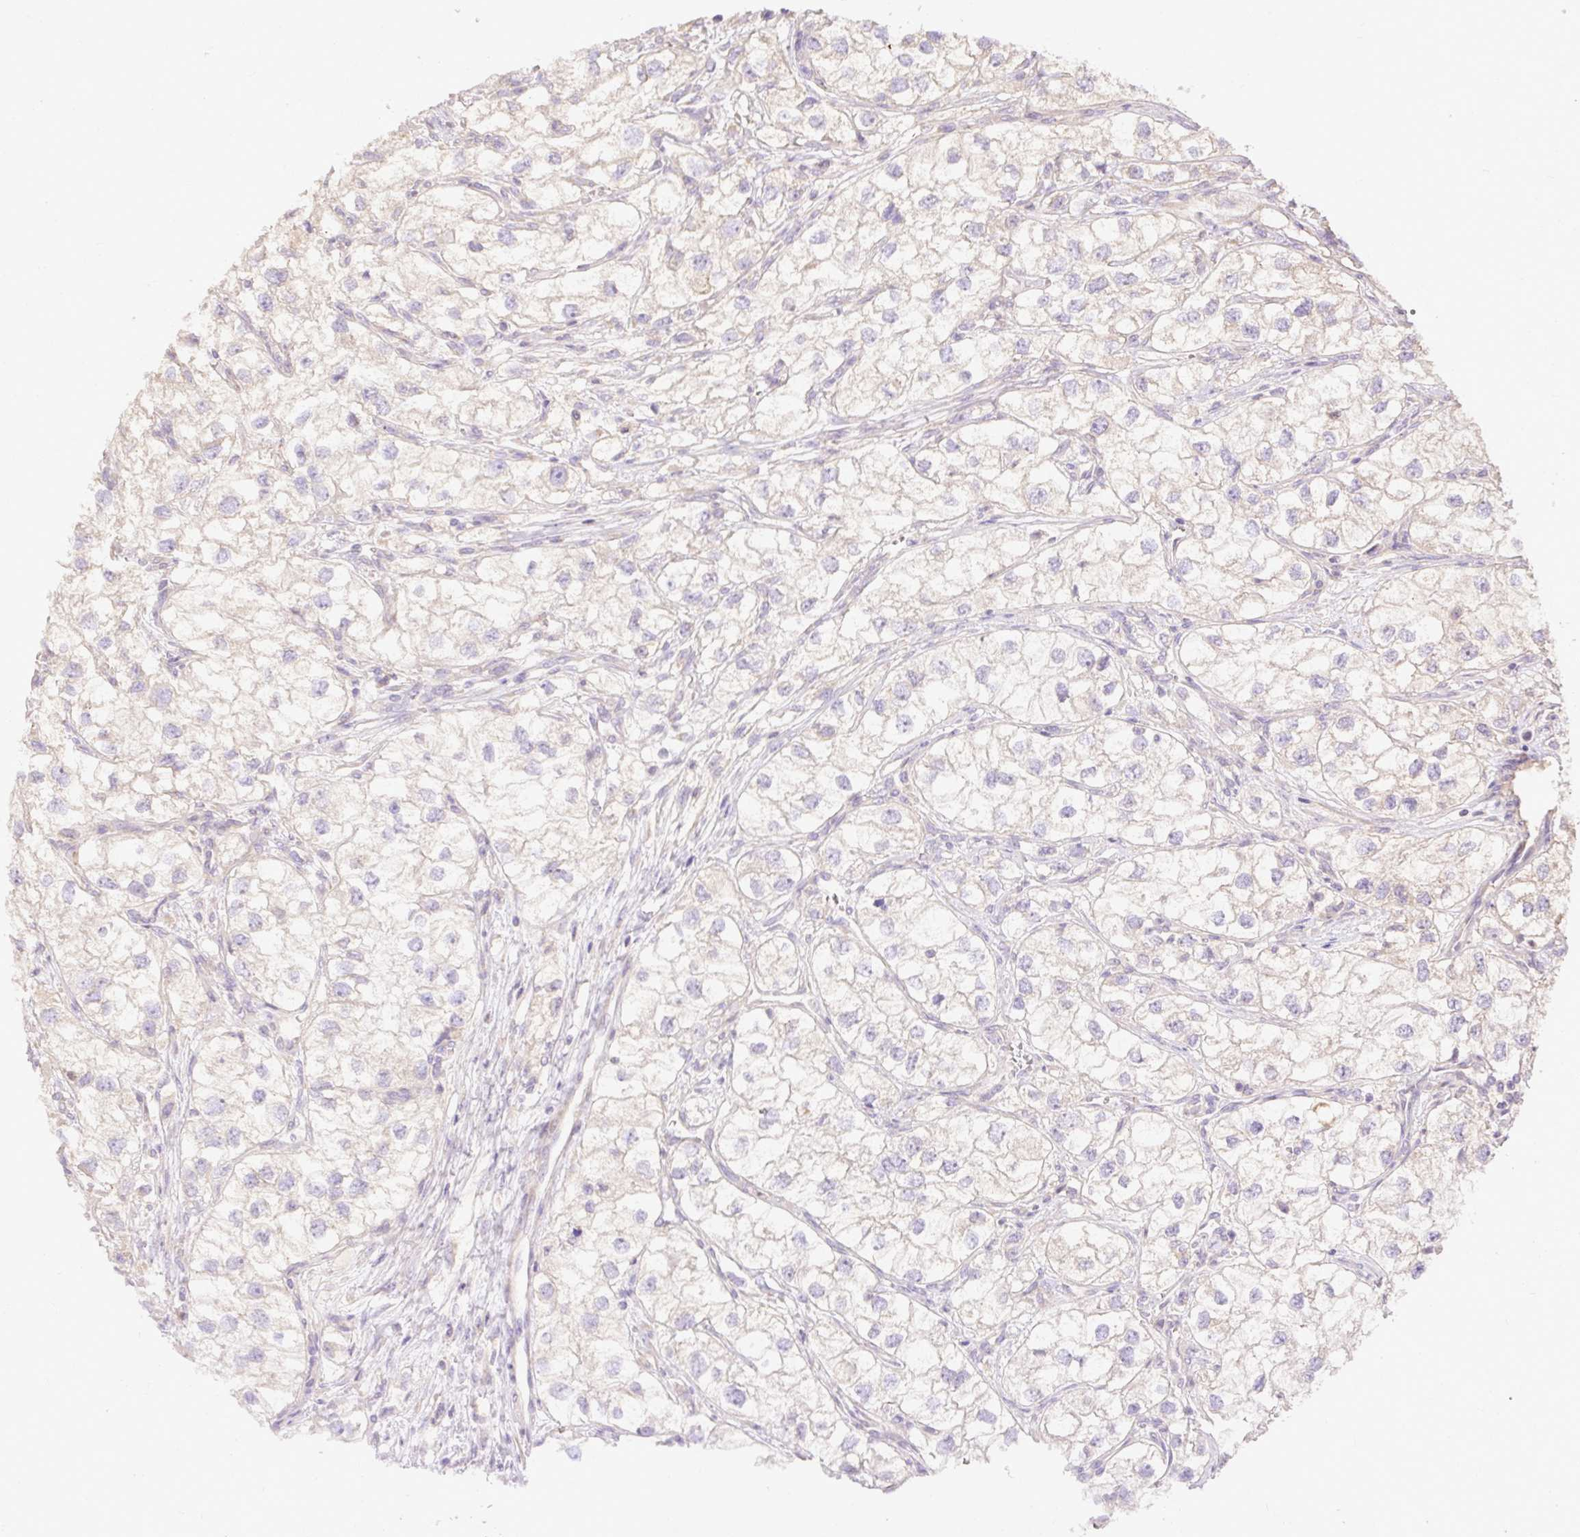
{"staining": {"intensity": "negative", "quantity": "none", "location": "none"}, "tissue": "renal cancer", "cell_type": "Tumor cells", "image_type": "cancer", "snomed": [{"axis": "morphology", "description": "Adenocarcinoma, NOS"}, {"axis": "topography", "description": "Kidney"}], "caption": "High power microscopy histopathology image of an IHC photomicrograph of renal cancer, revealing no significant expression in tumor cells.", "gene": "DESI1", "patient": {"sex": "male", "age": 59}}